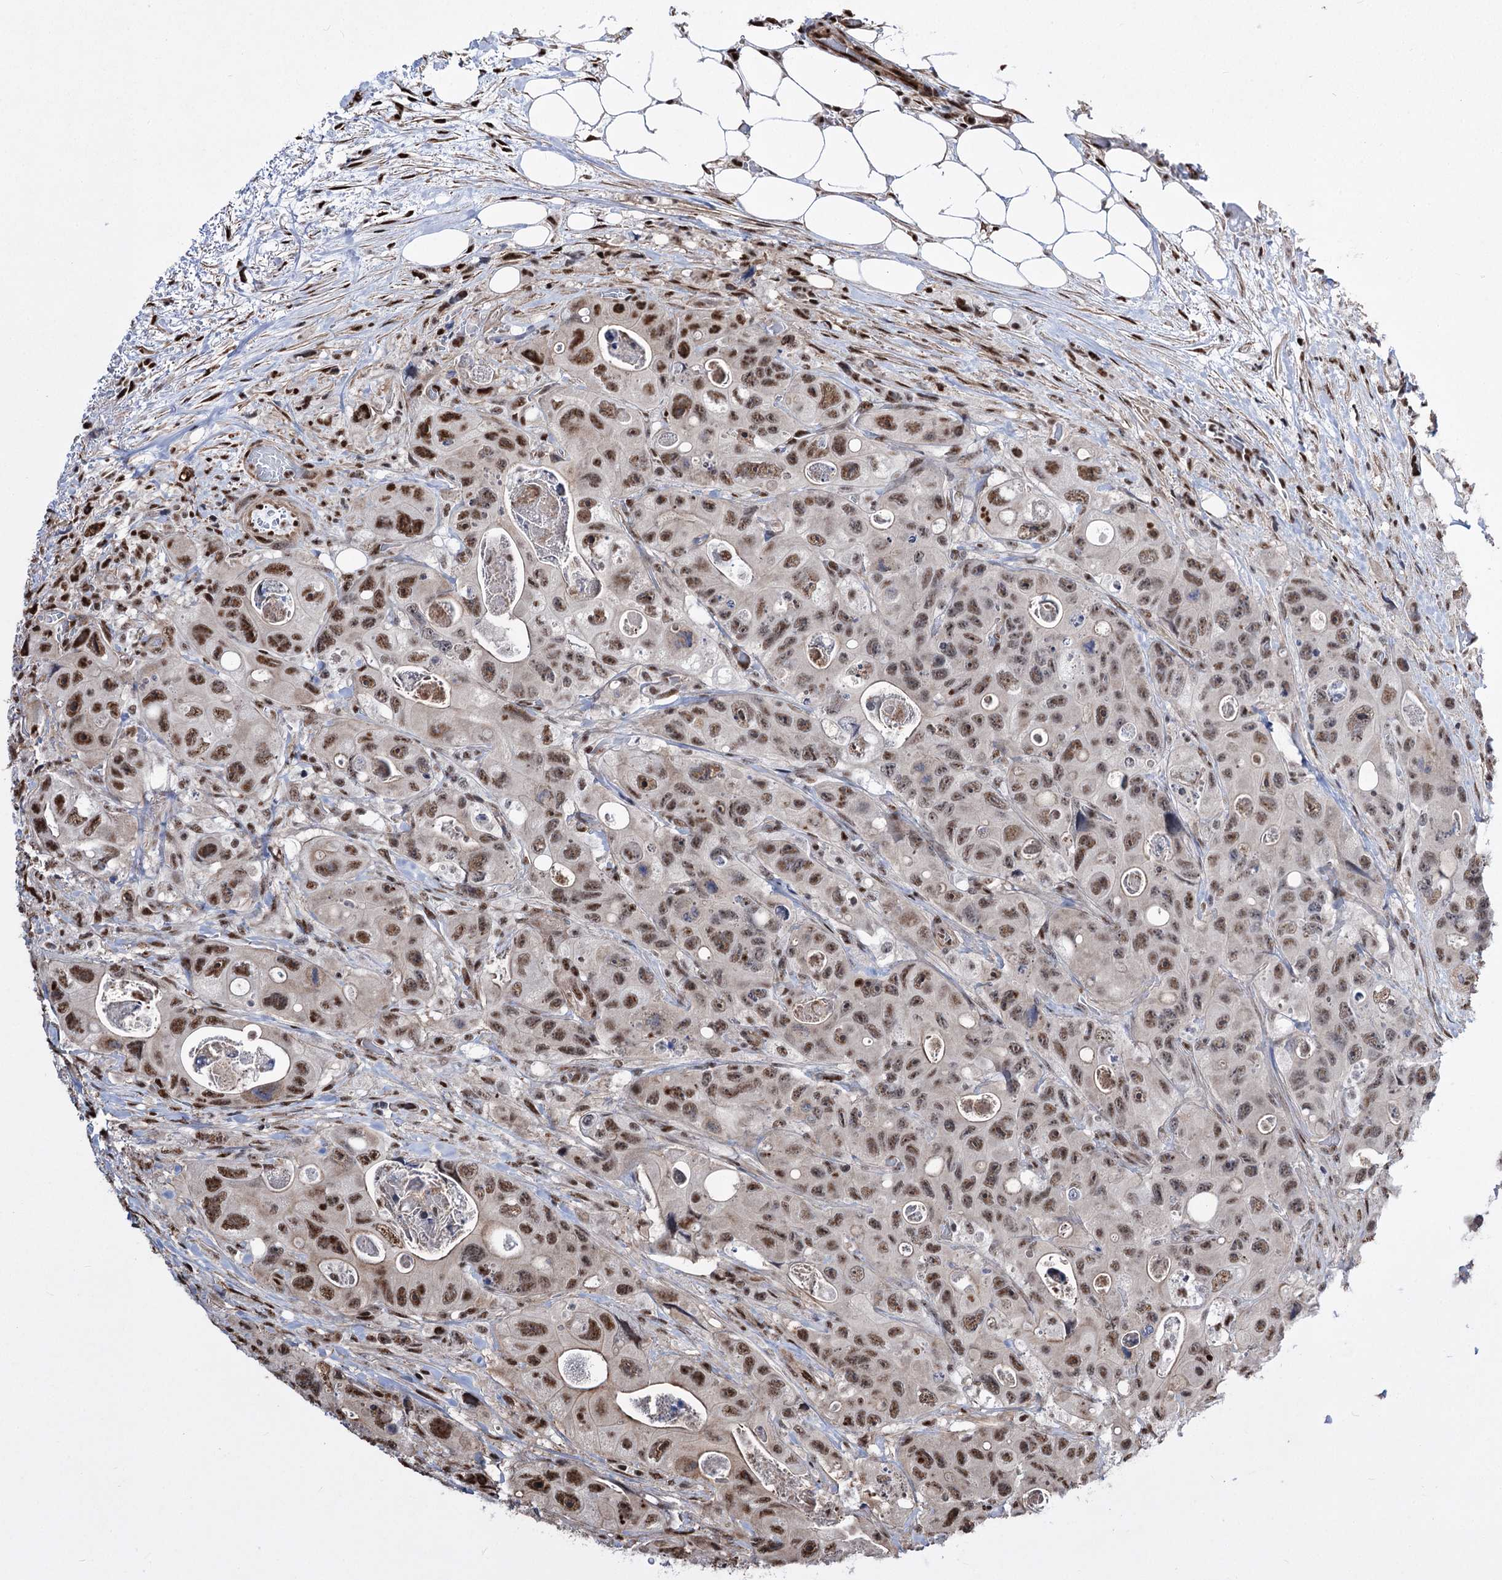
{"staining": {"intensity": "moderate", "quantity": ">75%", "location": "nuclear"}, "tissue": "colorectal cancer", "cell_type": "Tumor cells", "image_type": "cancer", "snomed": [{"axis": "morphology", "description": "Adenocarcinoma, NOS"}, {"axis": "topography", "description": "Colon"}], "caption": "Immunohistochemistry (IHC) (DAB) staining of colorectal cancer exhibits moderate nuclear protein expression in about >75% of tumor cells. Using DAB (brown) and hematoxylin (blue) stains, captured at high magnification using brightfield microscopy.", "gene": "CHMP7", "patient": {"sex": "female", "age": 46}}